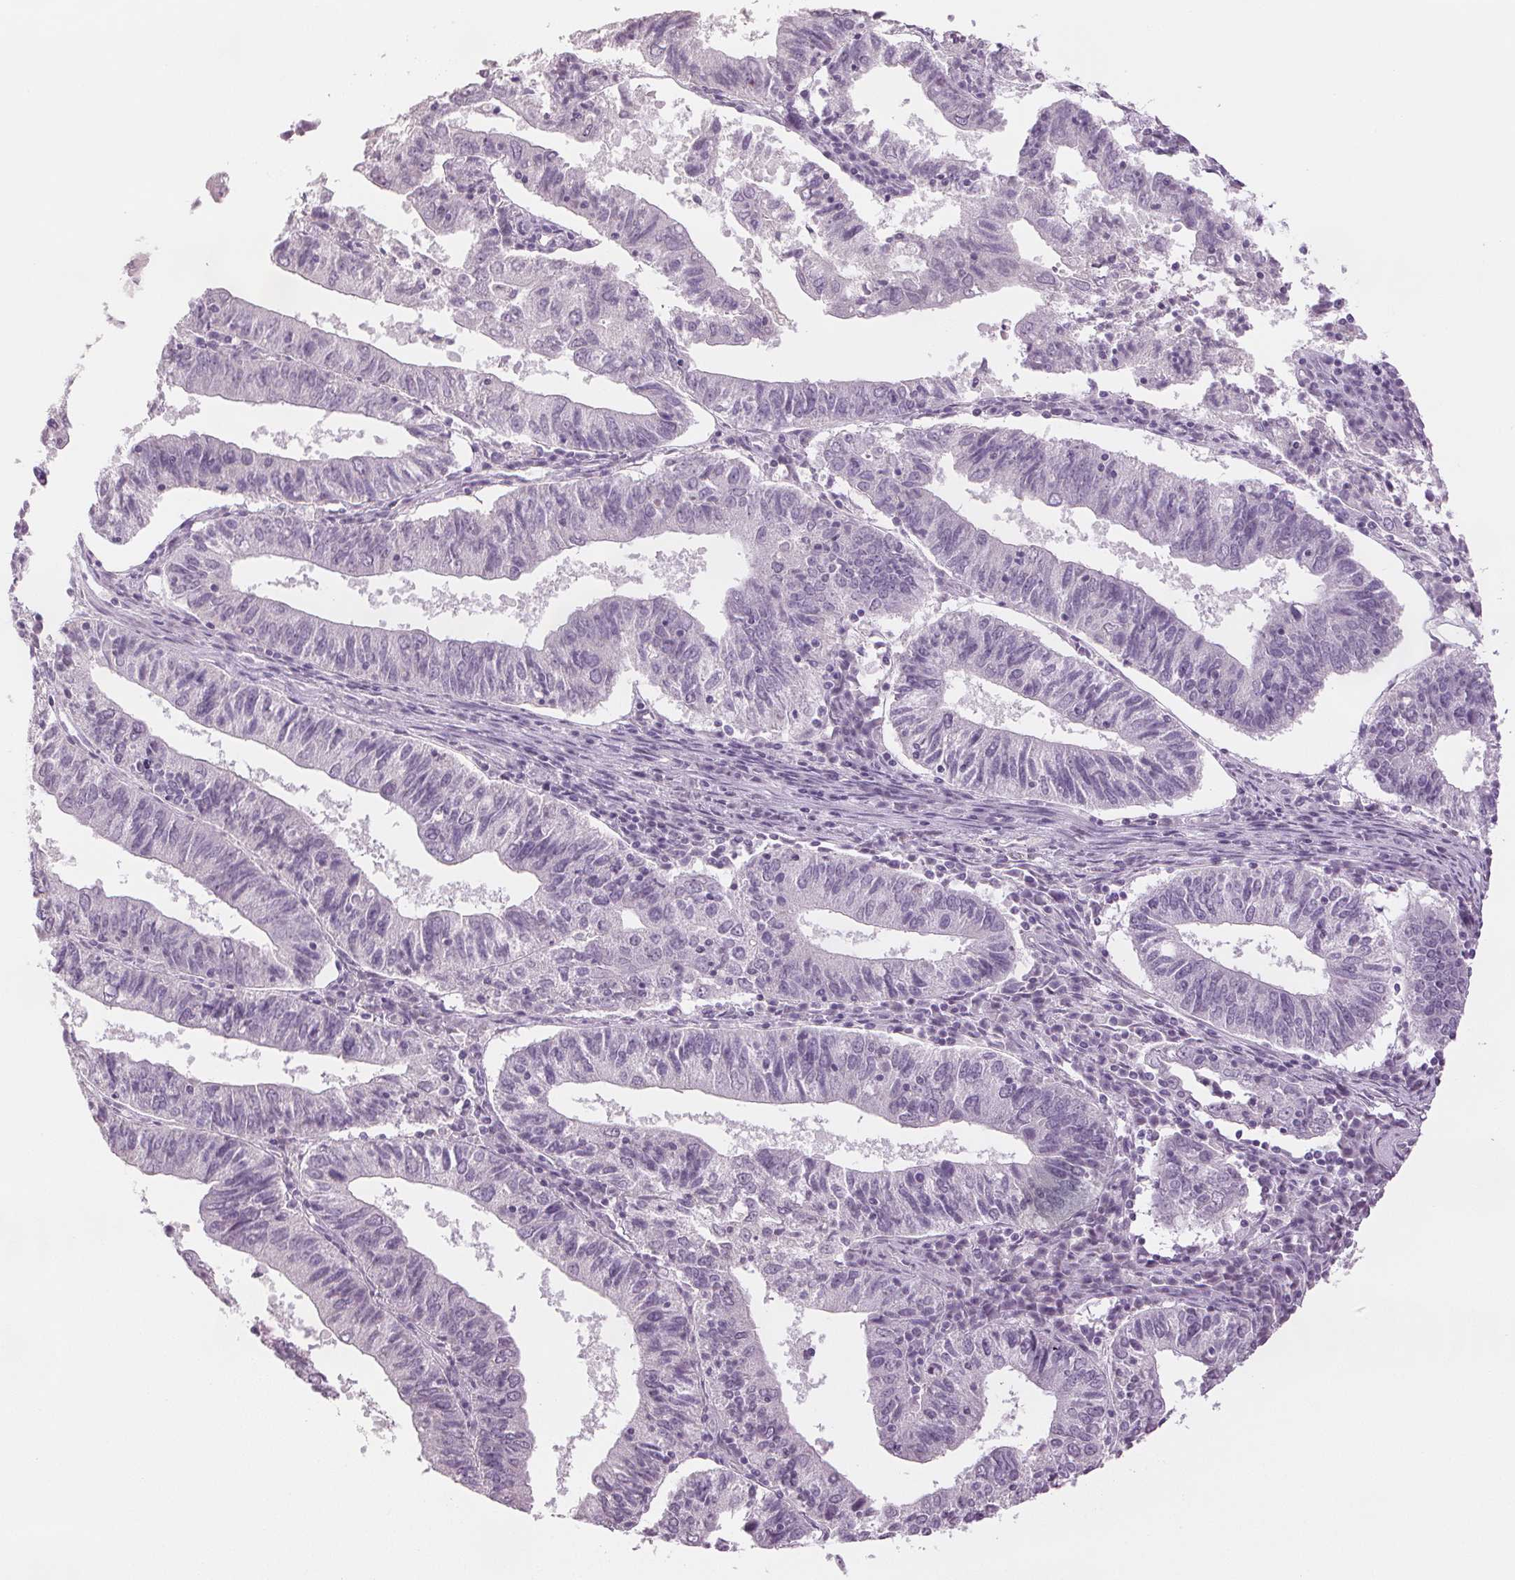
{"staining": {"intensity": "negative", "quantity": "none", "location": "none"}, "tissue": "endometrial cancer", "cell_type": "Tumor cells", "image_type": "cancer", "snomed": [{"axis": "morphology", "description": "Adenocarcinoma, NOS"}, {"axis": "topography", "description": "Endometrium"}], "caption": "IHC histopathology image of endometrial adenocarcinoma stained for a protein (brown), which exhibits no expression in tumor cells.", "gene": "SCGN", "patient": {"sex": "female", "age": 82}}